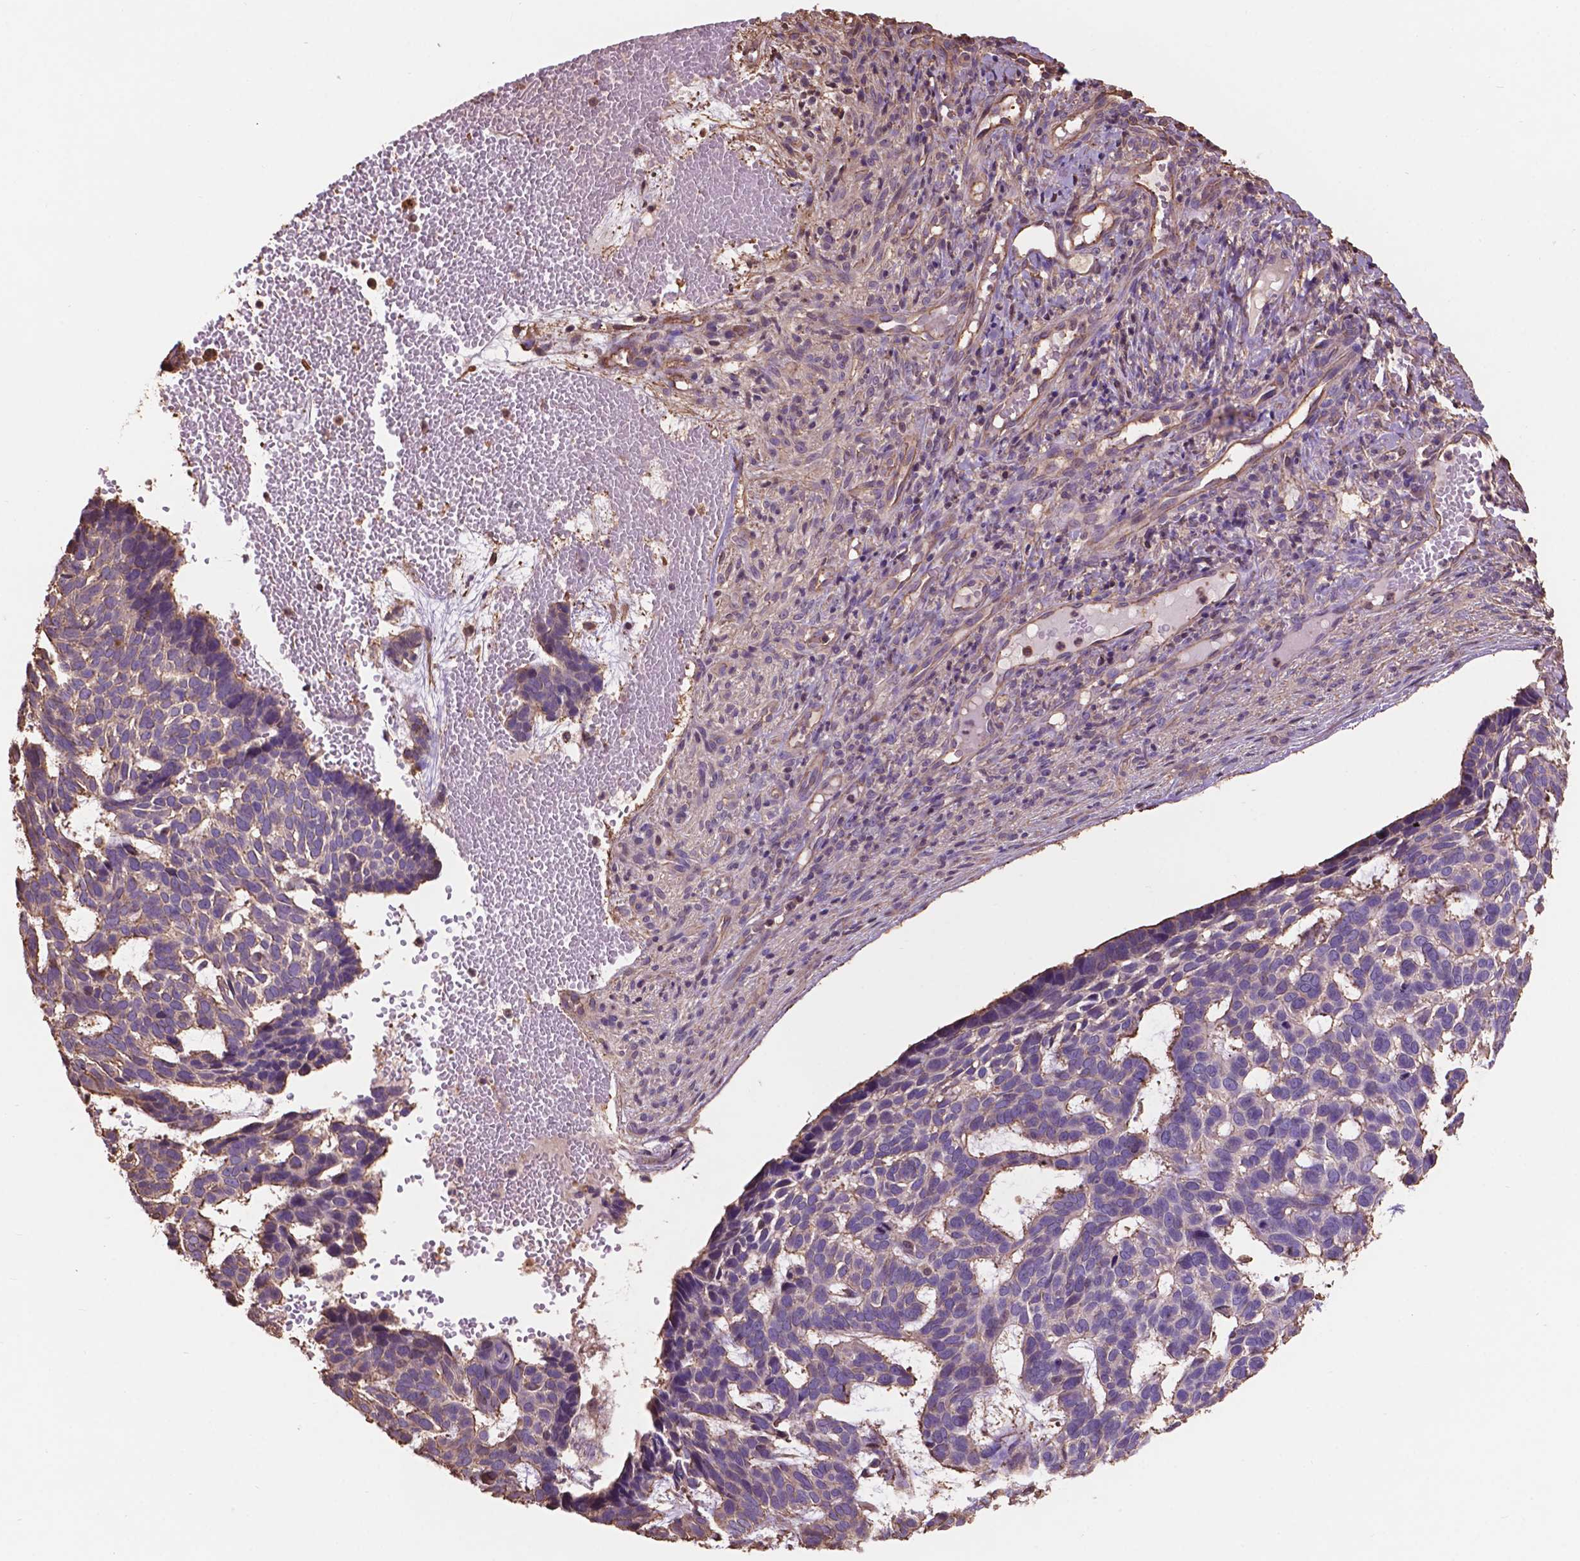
{"staining": {"intensity": "negative", "quantity": "none", "location": "none"}, "tissue": "skin cancer", "cell_type": "Tumor cells", "image_type": "cancer", "snomed": [{"axis": "morphology", "description": "Basal cell carcinoma"}, {"axis": "topography", "description": "Skin"}], "caption": "Tumor cells are negative for brown protein staining in skin cancer (basal cell carcinoma). (Immunohistochemistry, brightfield microscopy, high magnification).", "gene": "NIPA2", "patient": {"sex": "male", "age": 78}}